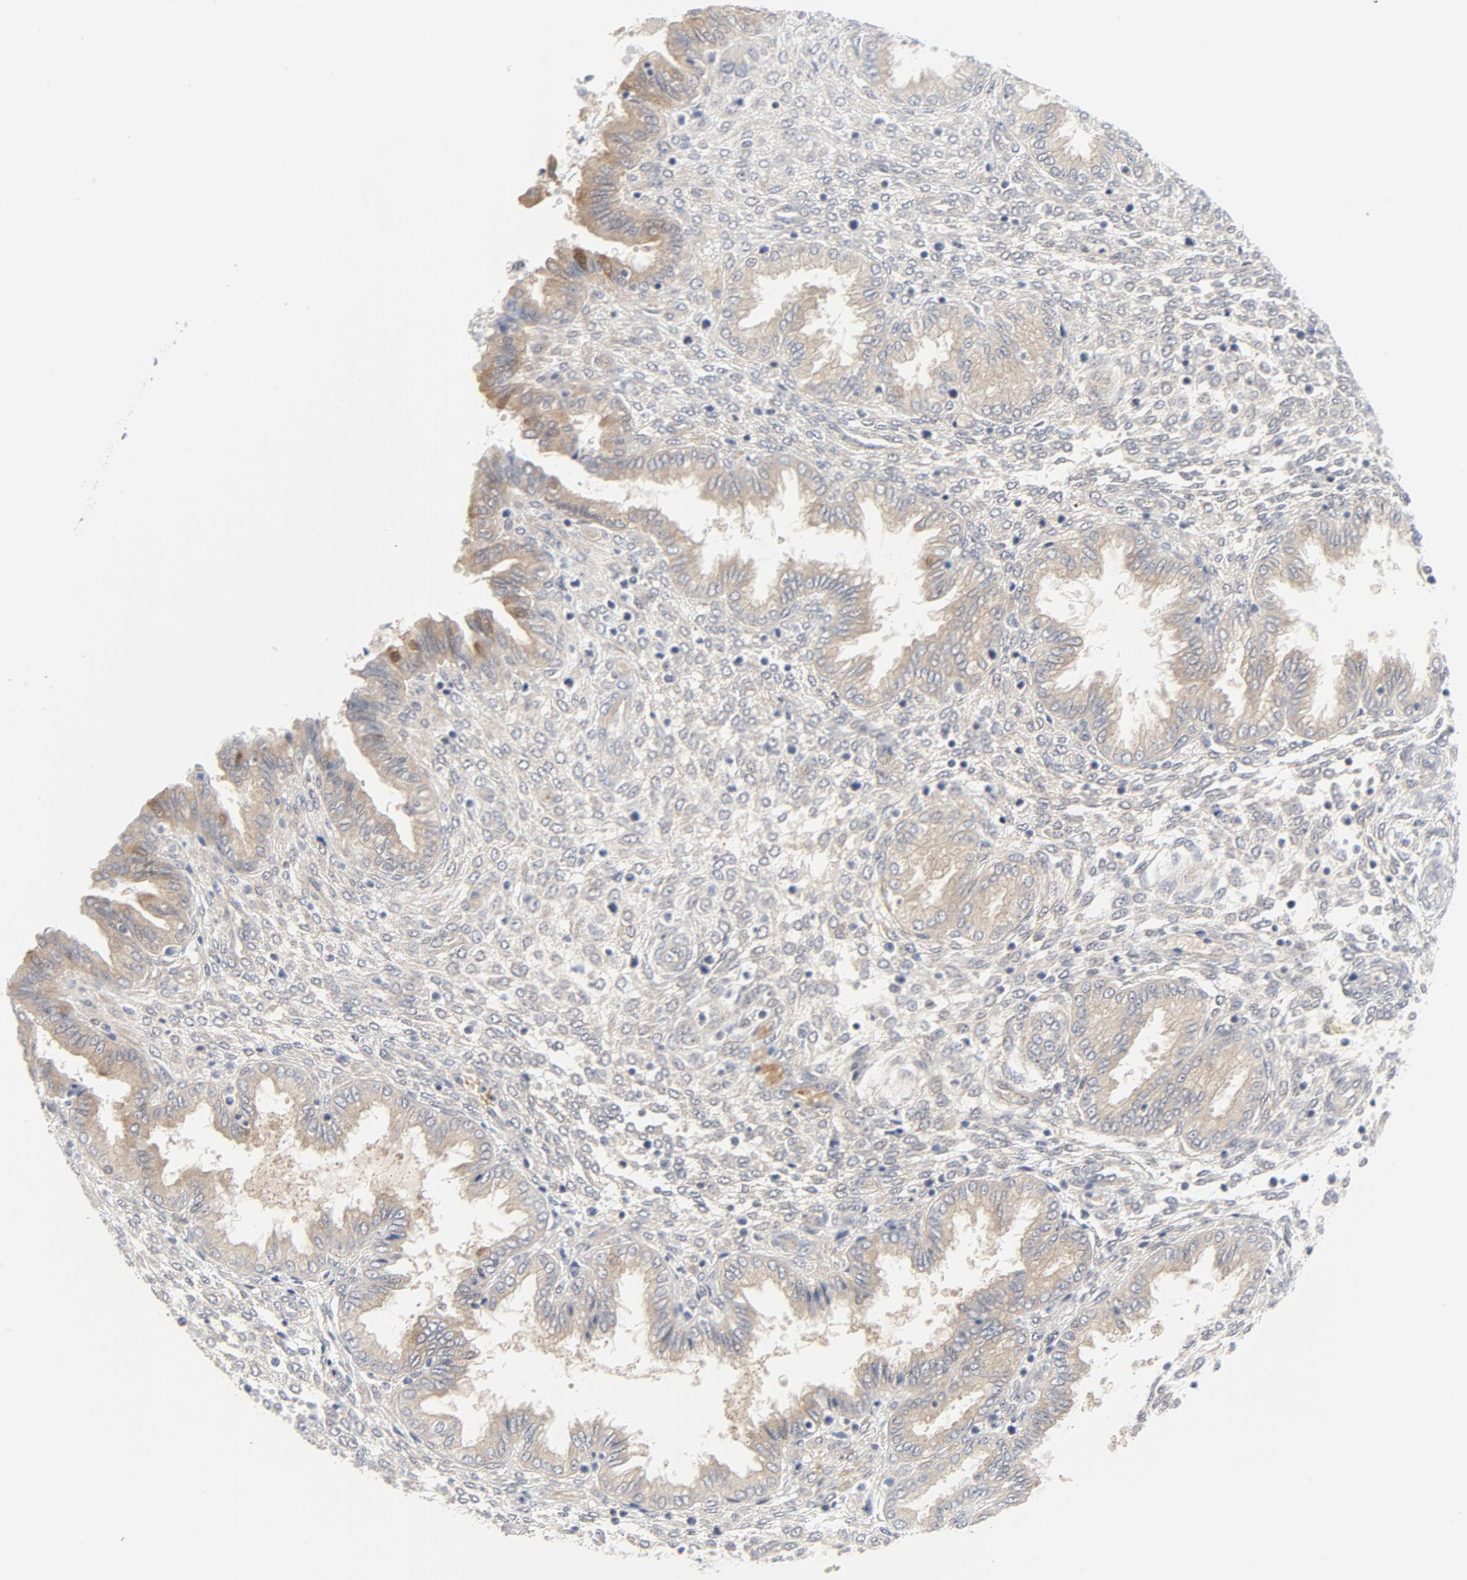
{"staining": {"intensity": "weak", "quantity": ">75%", "location": "cytoplasmic/membranous"}, "tissue": "endometrium", "cell_type": "Cells in endometrial stroma", "image_type": "normal", "snomed": [{"axis": "morphology", "description": "Normal tissue, NOS"}, {"axis": "topography", "description": "Endometrium"}], "caption": "The photomicrograph displays staining of unremarkable endometrium, revealing weak cytoplasmic/membranous protein expression (brown color) within cells in endometrial stroma. Nuclei are stained in blue.", "gene": "BAD", "patient": {"sex": "female", "age": 33}}